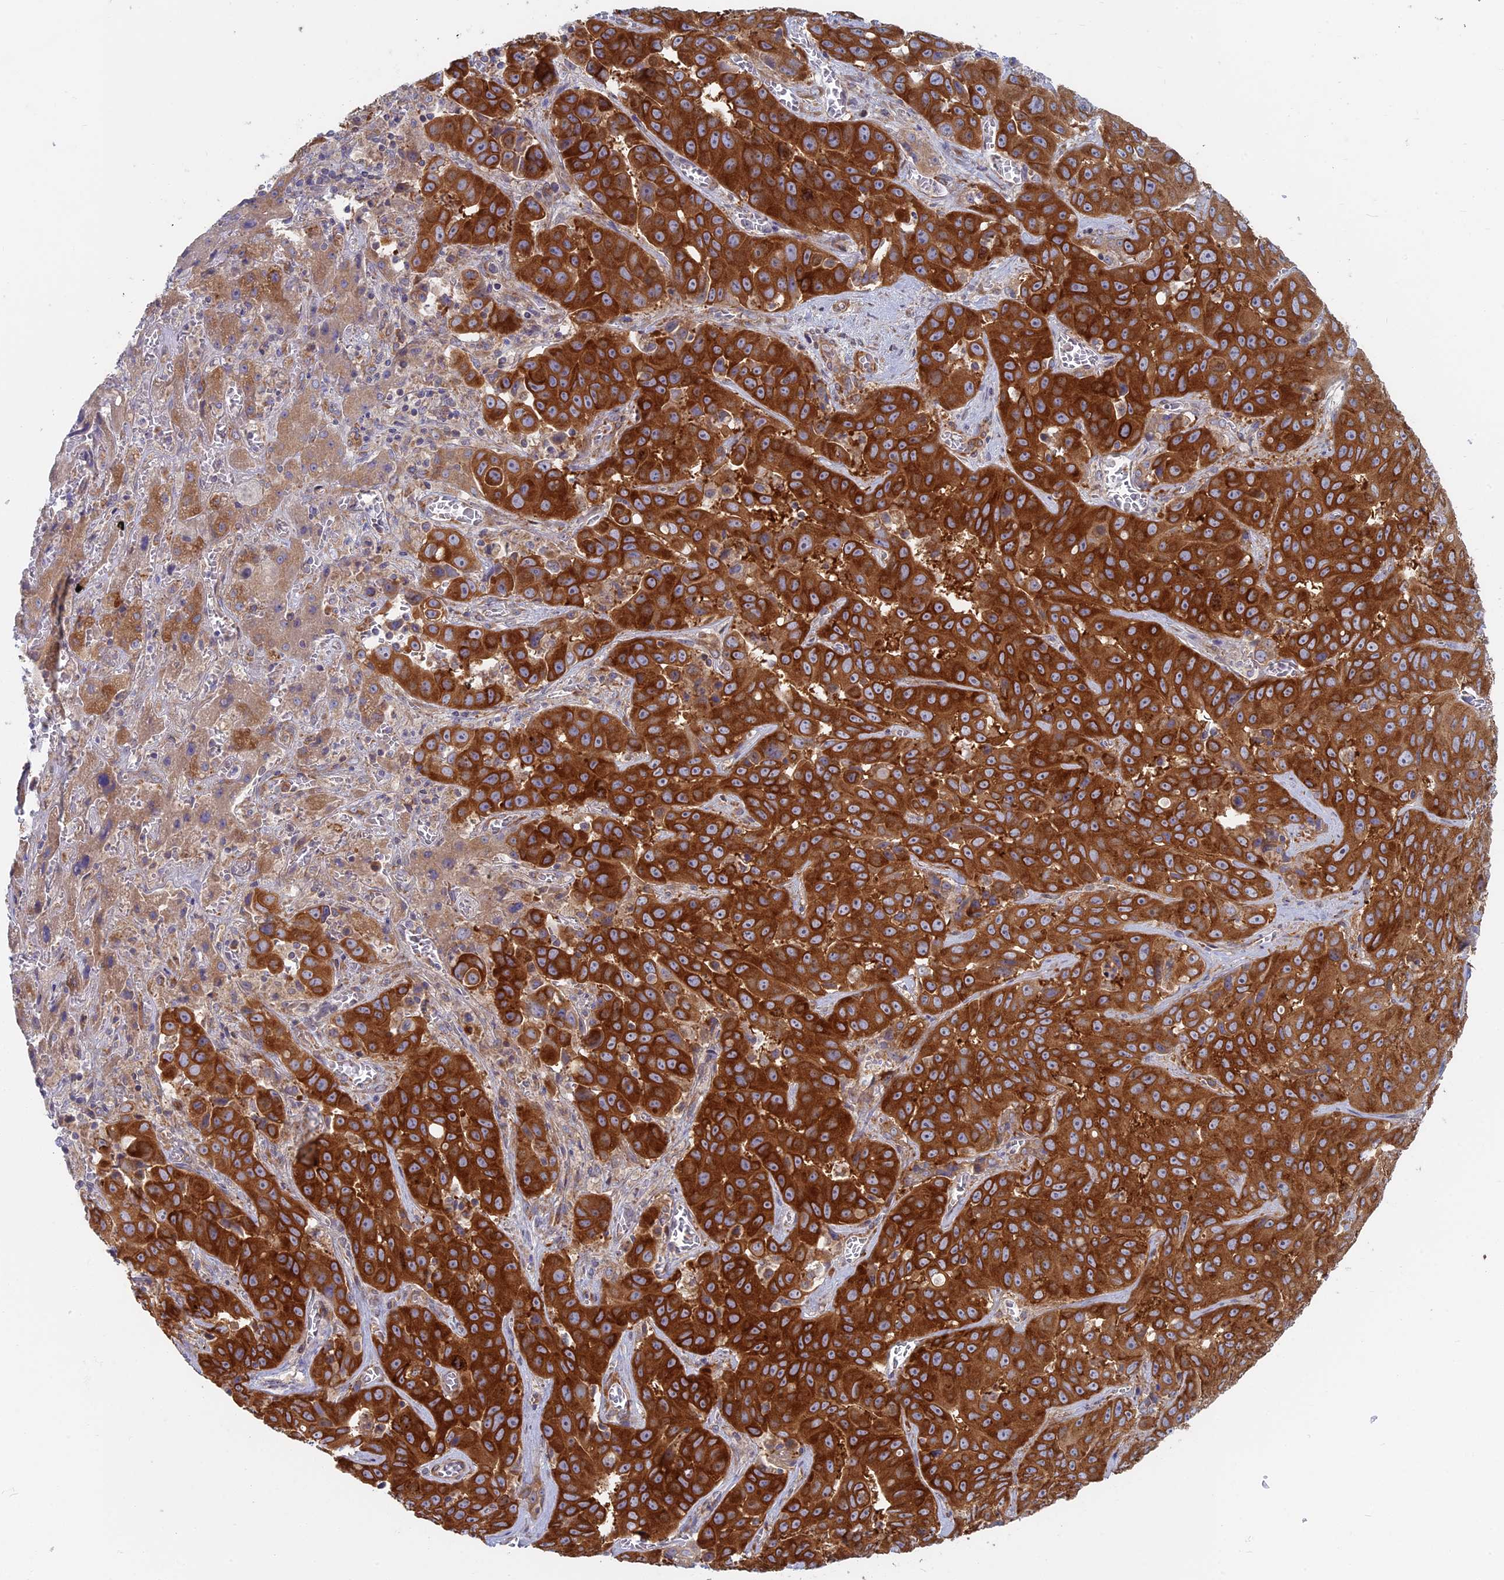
{"staining": {"intensity": "strong", "quantity": ">75%", "location": "cytoplasmic/membranous"}, "tissue": "liver cancer", "cell_type": "Tumor cells", "image_type": "cancer", "snomed": [{"axis": "morphology", "description": "Cholangiocarcinoma"}, {"axis": "topography", "description": "Liver"}], "caption": "Immunohistochemistry photomicrograph of human liver cancer stained for a protein (brown), which shows high levels of strong cytoplasmic/membranous positivity in about >75% of tumor cells.", "gene": "TBC1D30", "patient": {"sex": "female", "age": 52}}